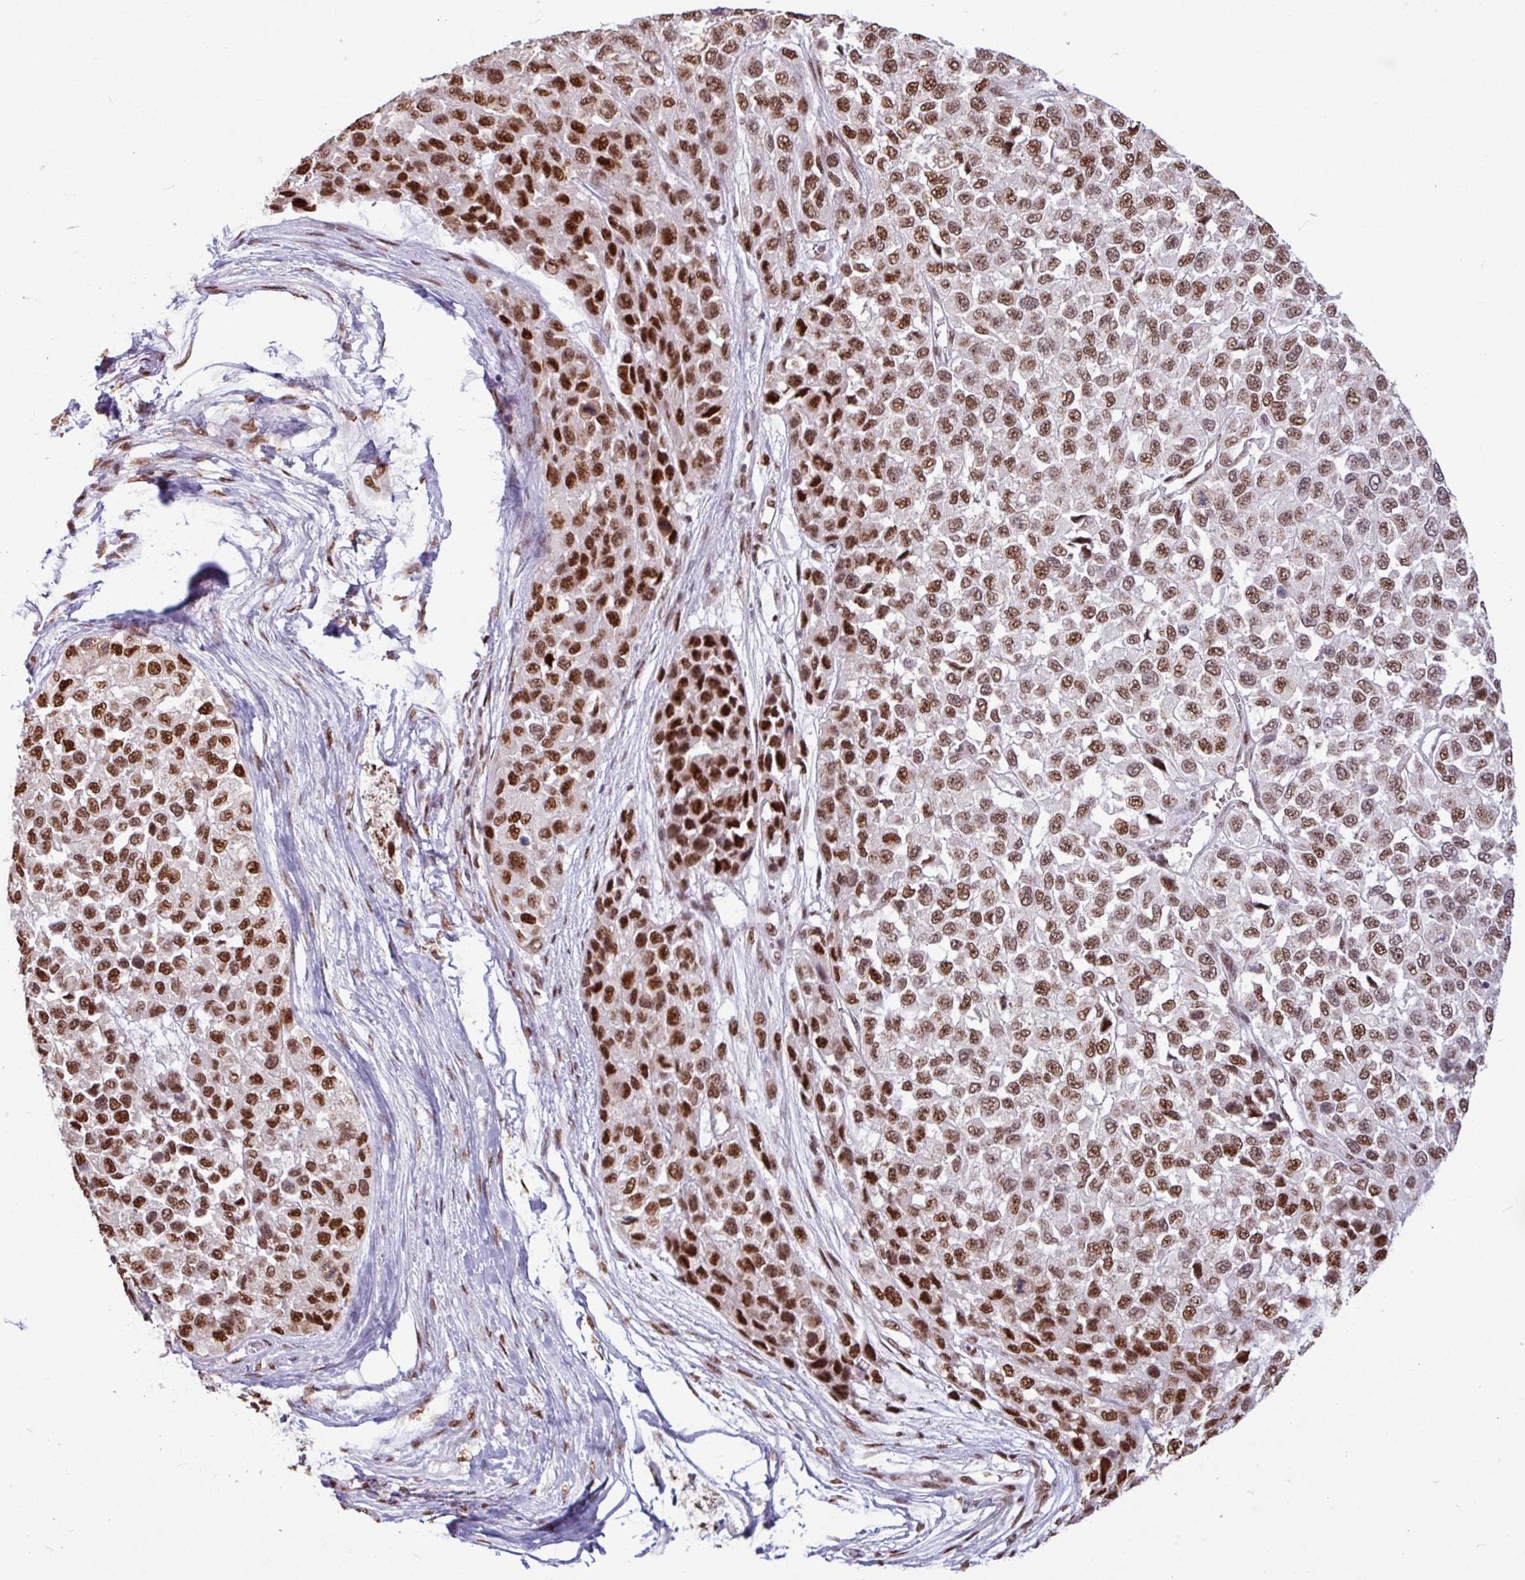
{"staining": {"intensity": "strong", "quantity": ">75%", "location": "nuclear"}, "tissue": "melanoma", "cell_type": "Tumor cells", "image_type": "cancer", "snomed": [{"axis": "morphology", "description": "Malignant melanoma, NOS"}, {"axis": "topography", "description": "Skin"}], "caption": "The image displays a brown stain indicating the presence of a protein in the nuclear of tumor cells in melanoma.", "gene": "TDG", "patient": {"sex": "male", "age": 62}}